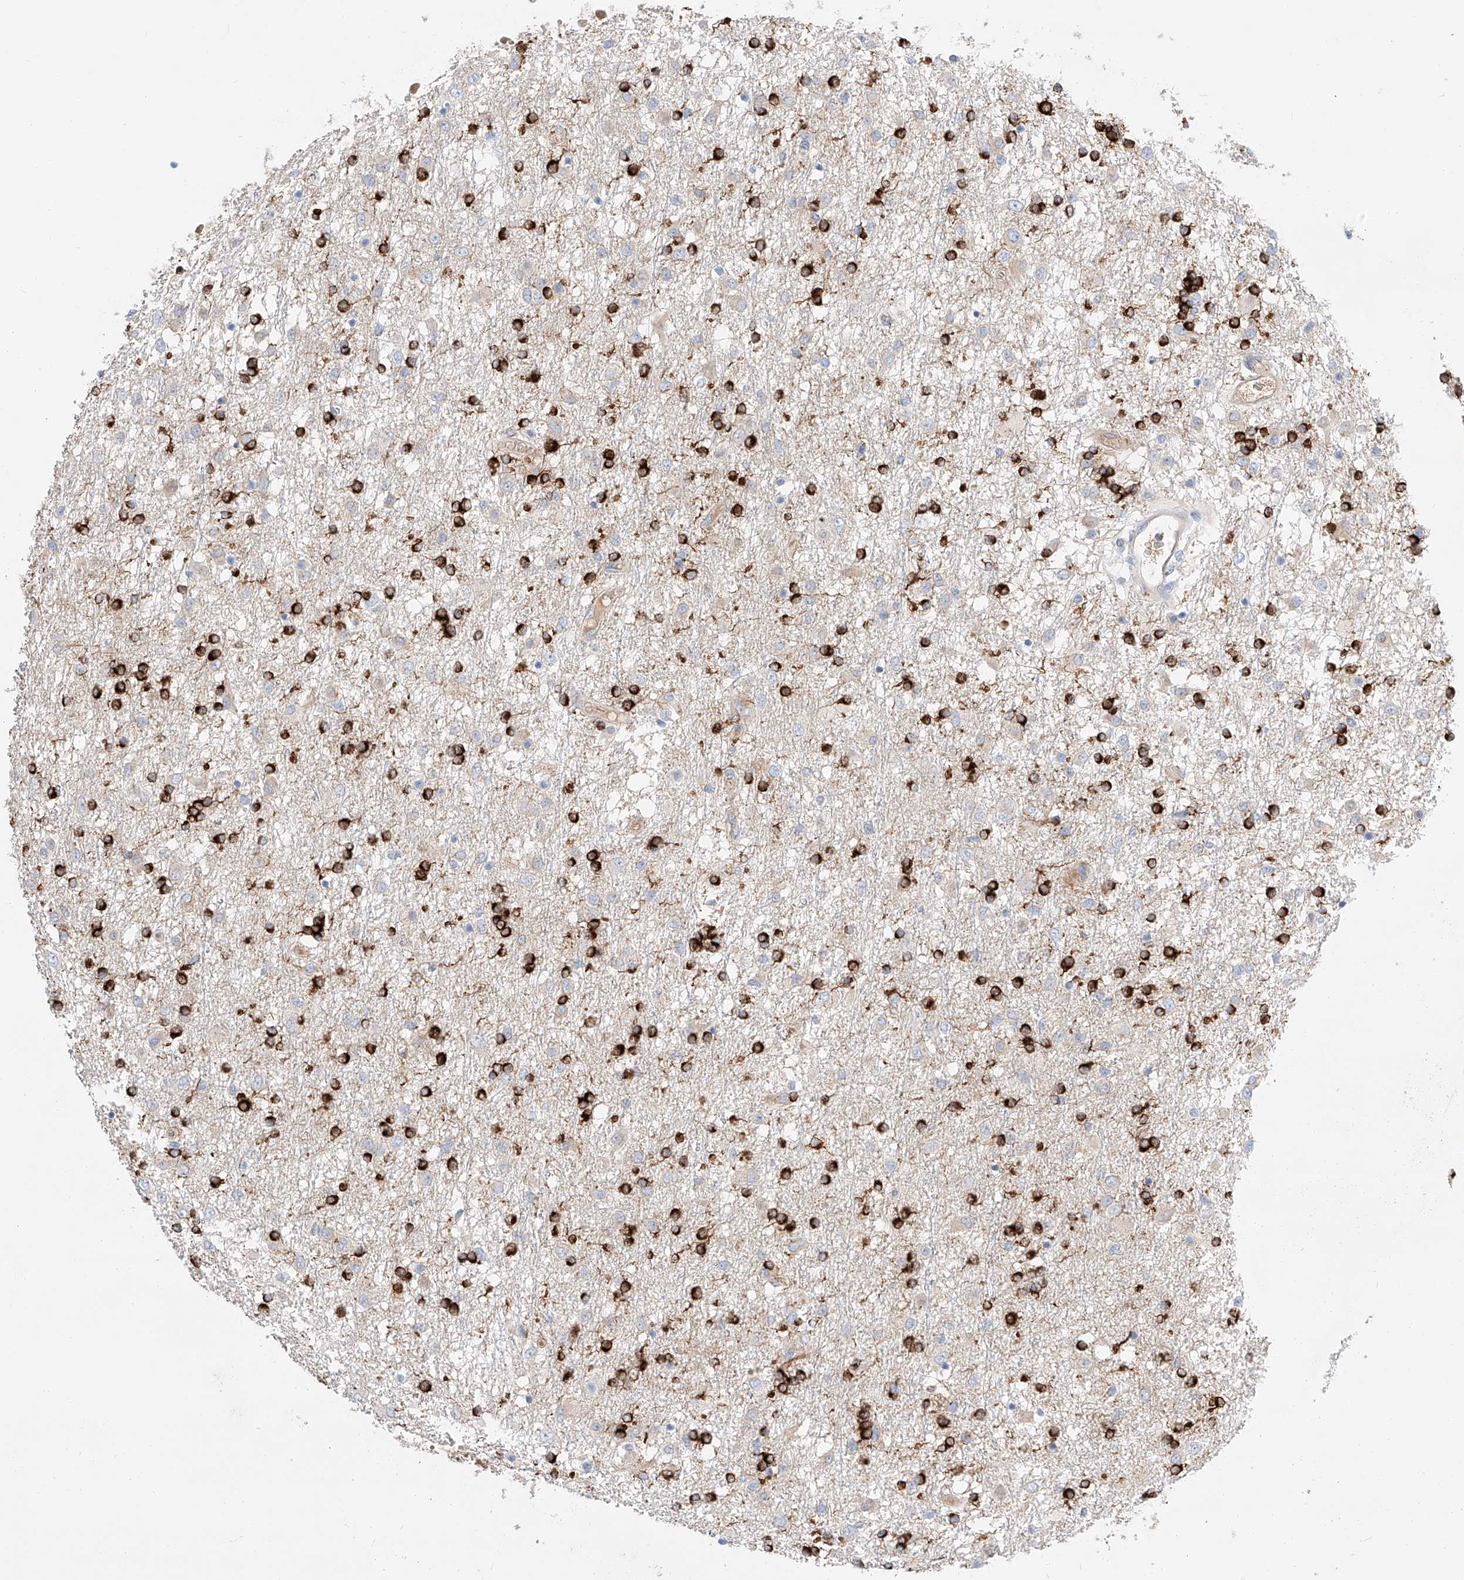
{"staining": {"intensity": "negative", "quantity": "none", "location": "none"}, "tissue": "glioma", "cell_type": "Tumor cells", "image_type": "cancer", "snomed": [{"axis": "morphology", "description": "Glioma, malignant, Low grade"}, {"axis": "topography", "description": "Brain"}], "caption": "DAB immunohistochemical staining of human malignant glioma (low-grade) displays no significant expression in tumor cells.", "gene": "MAP7", "patient": {"sex": "male", "age": 65}}